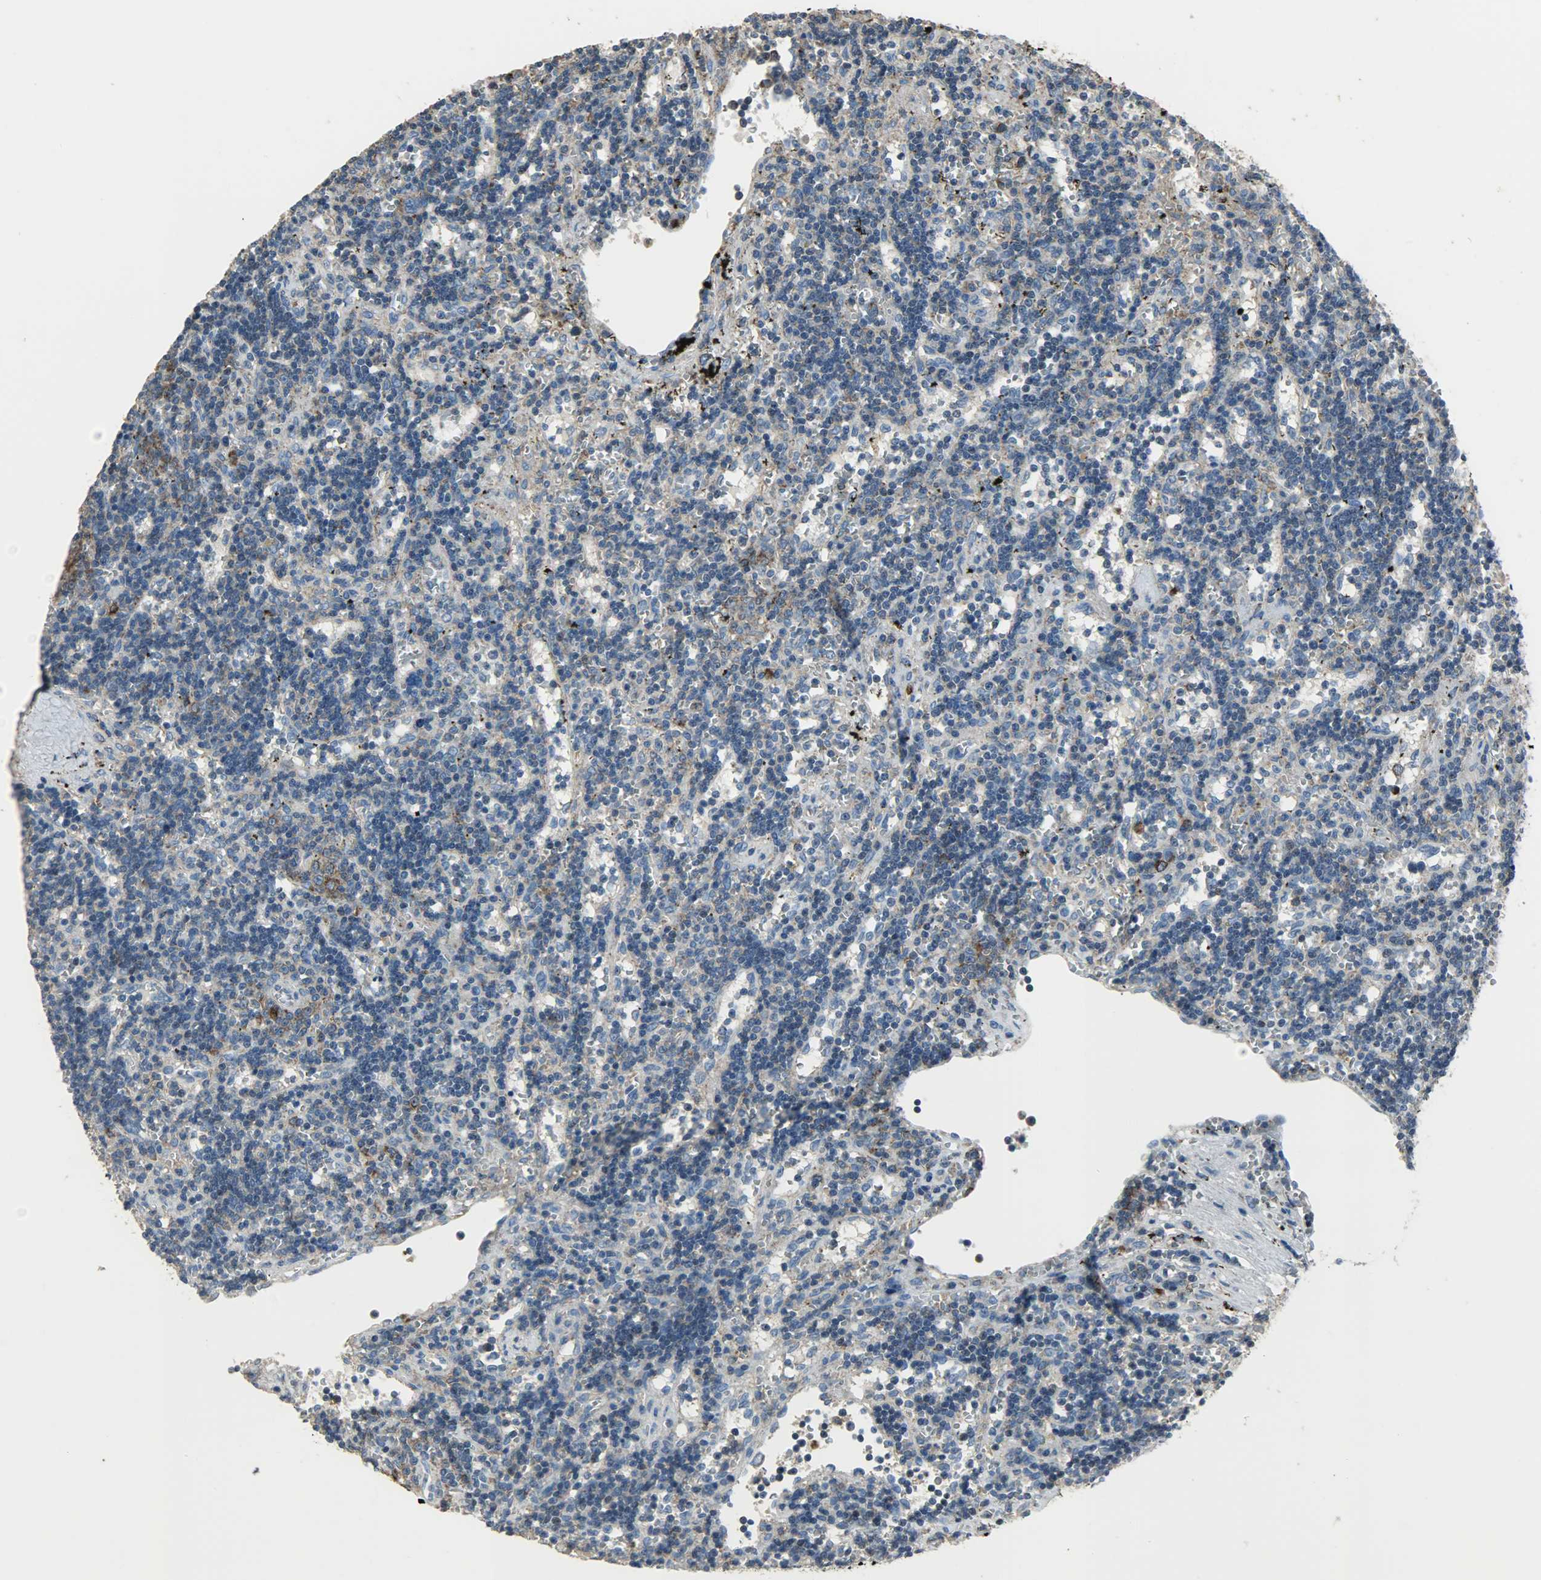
{"staining": {"intensity": "weak", "quantity": ">75%", "location": "cytoplasmic/membranous"}, "tissue": "lymphoma", "cell_type": "Tumor cells", "image_type": "cancer", "snomed": [{"axis": "morphology", "description": "Malignant lymphoma, non-Hodgkin's type, Low grade"}, {"axis": "topography", "description": "Spleen"}], "caption": "Malignant lymphoma, non-Hodgkin's type (low-grade) tissue exhibits weak cytoplasmic/membranous staining in approximately >75% of tumor cells, visualized by immunohistochemistry.", "gene": "DNAJA4", "patient": {"sex": "male", "age": 60}}